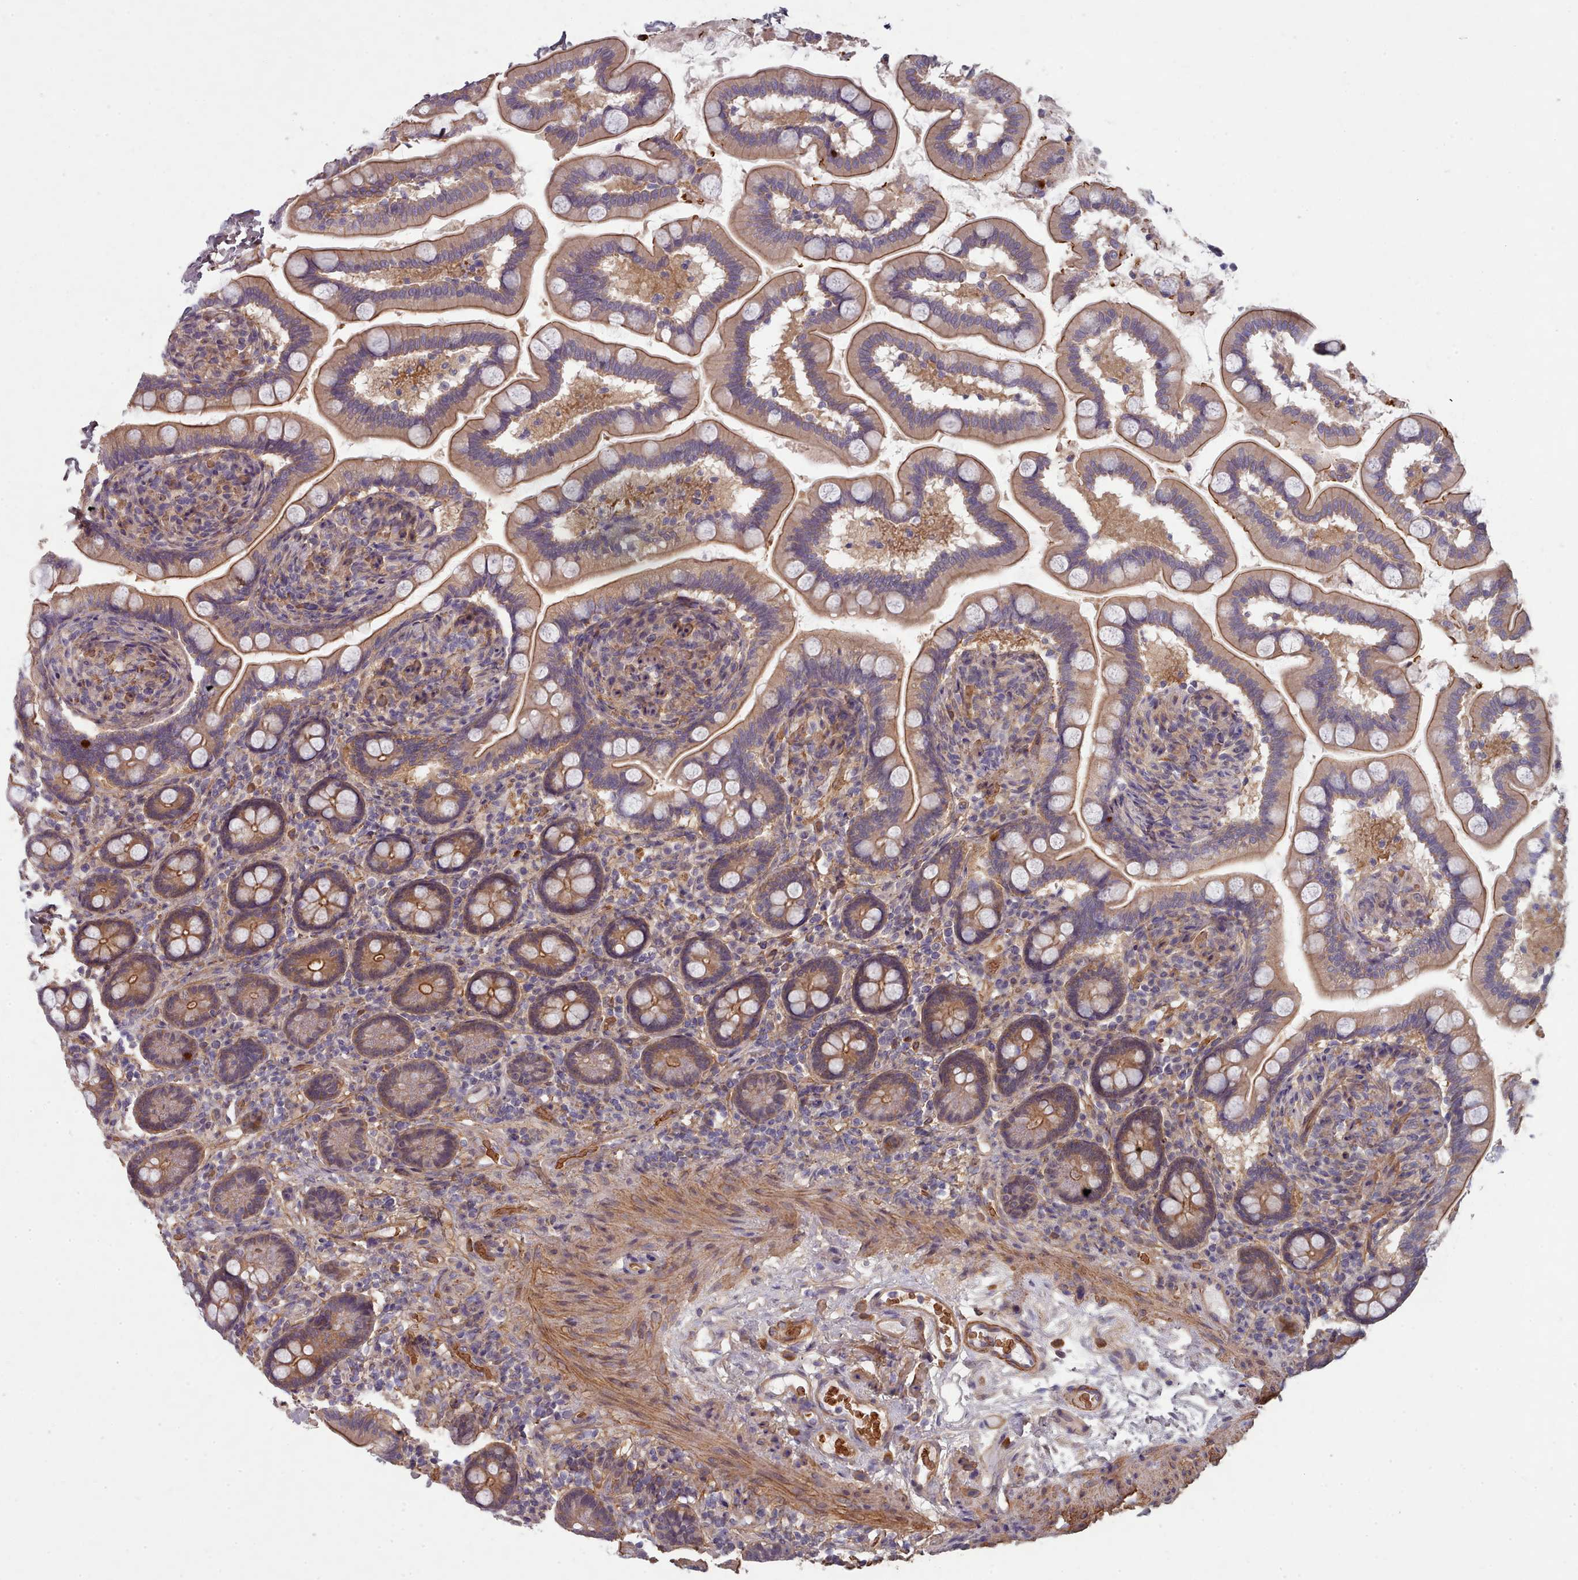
{"staining": {"intensity": "moderate", "quantity": ">75%", "location": "cytoplasmic/membranous"}, "tissue": "small intestine", "cell_type": "Glandular cells", "image_type": "normal", "snomed": [{"axis": "morphology", "description": "Normal tissue, NOS"}, {"axis": "topography", "description": "Small intestine"}], "caption": "IHC image of benign small intestine: small intestine stained using immunohistochemistry (IHC) demonstrates medium levels of moderate protein expression localized specifically in the cytoplasmic/membranous of glandular cells, appearing as a cytoplasmic/membranous brown color.", "gene": "CLNS1A", "patient": {"sex": "female", "age": 64}}